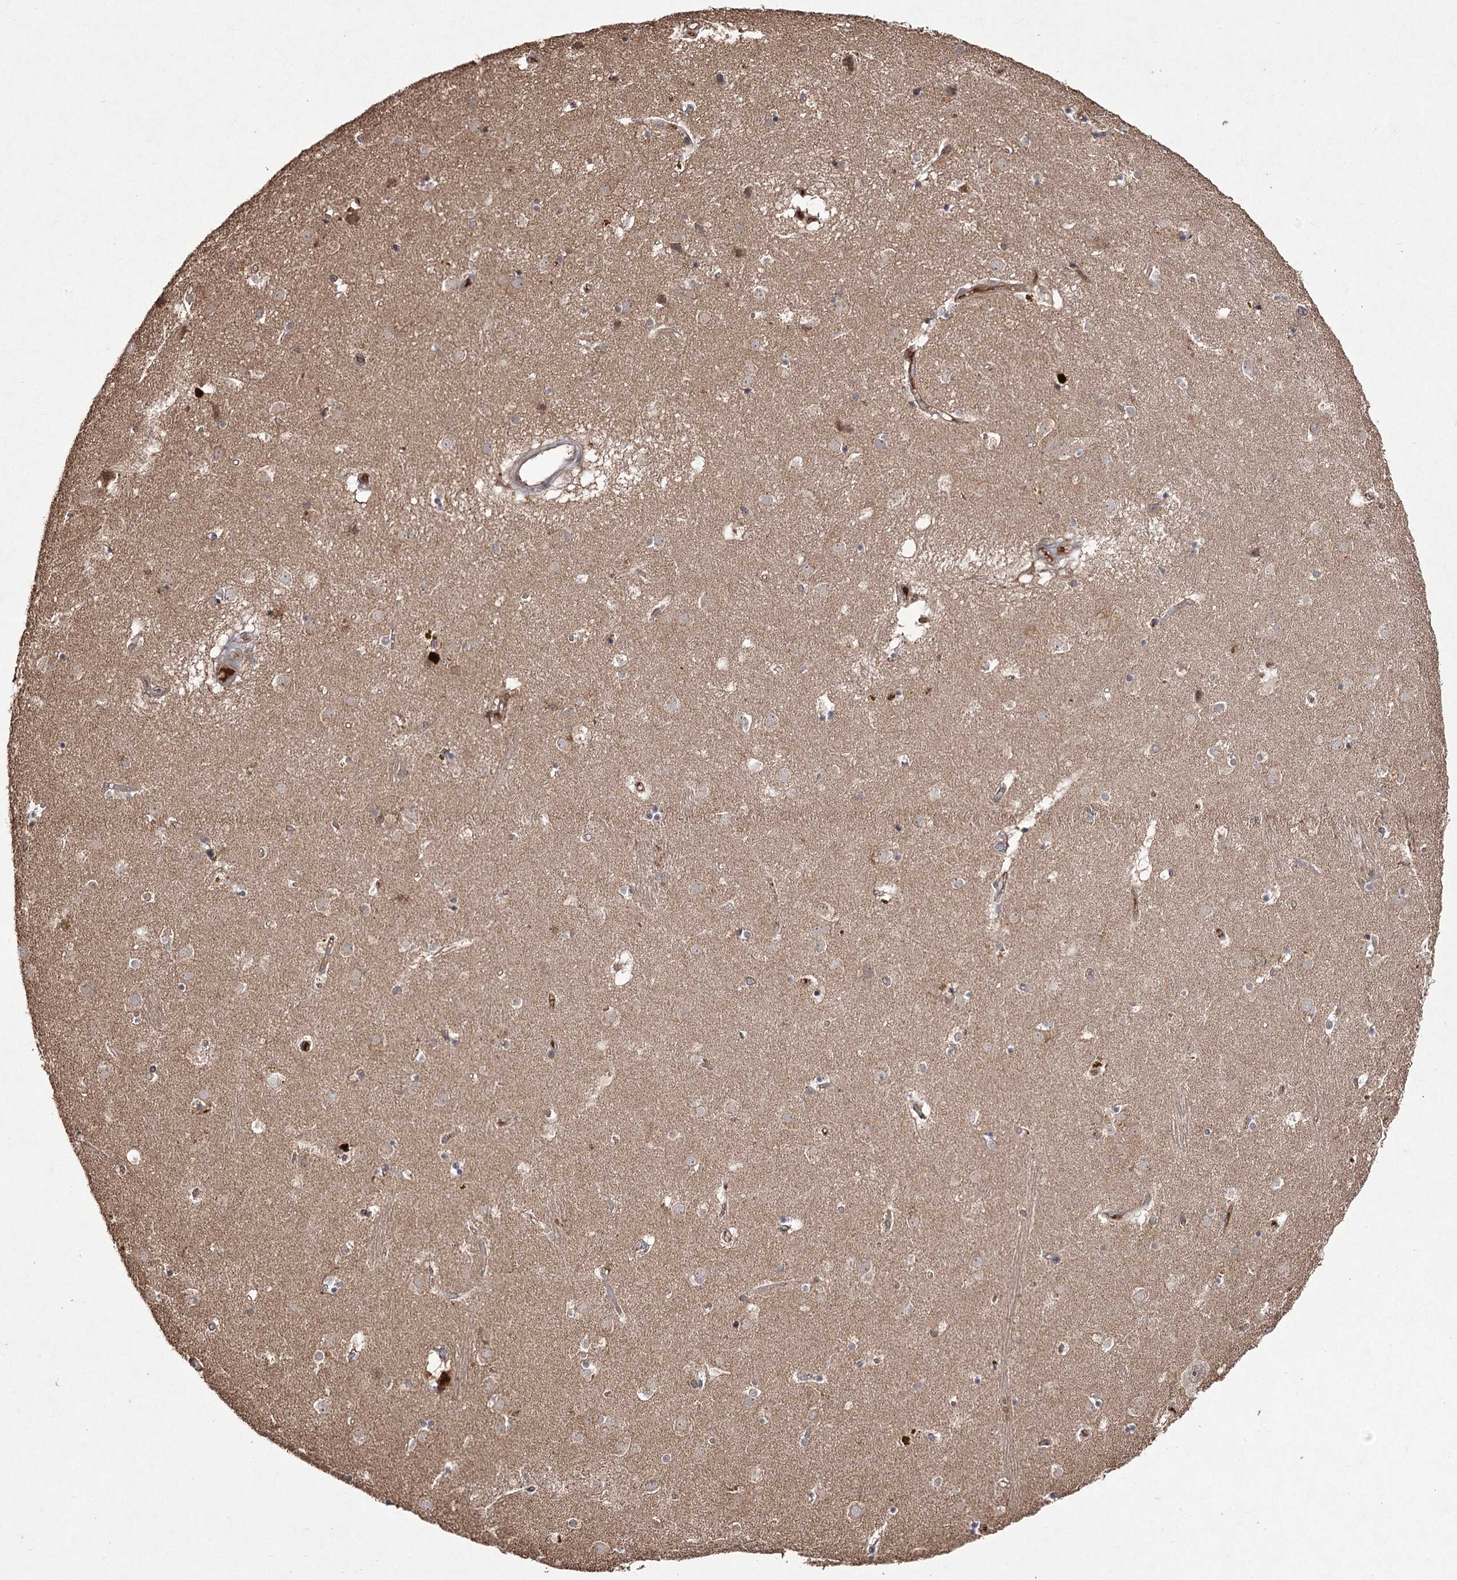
{"staining": {"intensity": "negative", "quantity": "none", "location": "none"}, "tissue": "caudate", "cell_type": "Glial cells", "image_type": "normal", "snomed": [{"axis": "morphology", "description": "Normal tissue, NOS"}, {"axis": "topography", "description": "Lateral ventricle wall"}], "caption": "This histopathology image is of benign caudate stained with immunohistochemistry (IHC) to label a protein in brown with the nuclei are counter-stained blue. There is no expression in glial cells. (DAB IHC, high magnification).", "gene": "FANCL", "patient": {"sex": "male", "age": 70}}